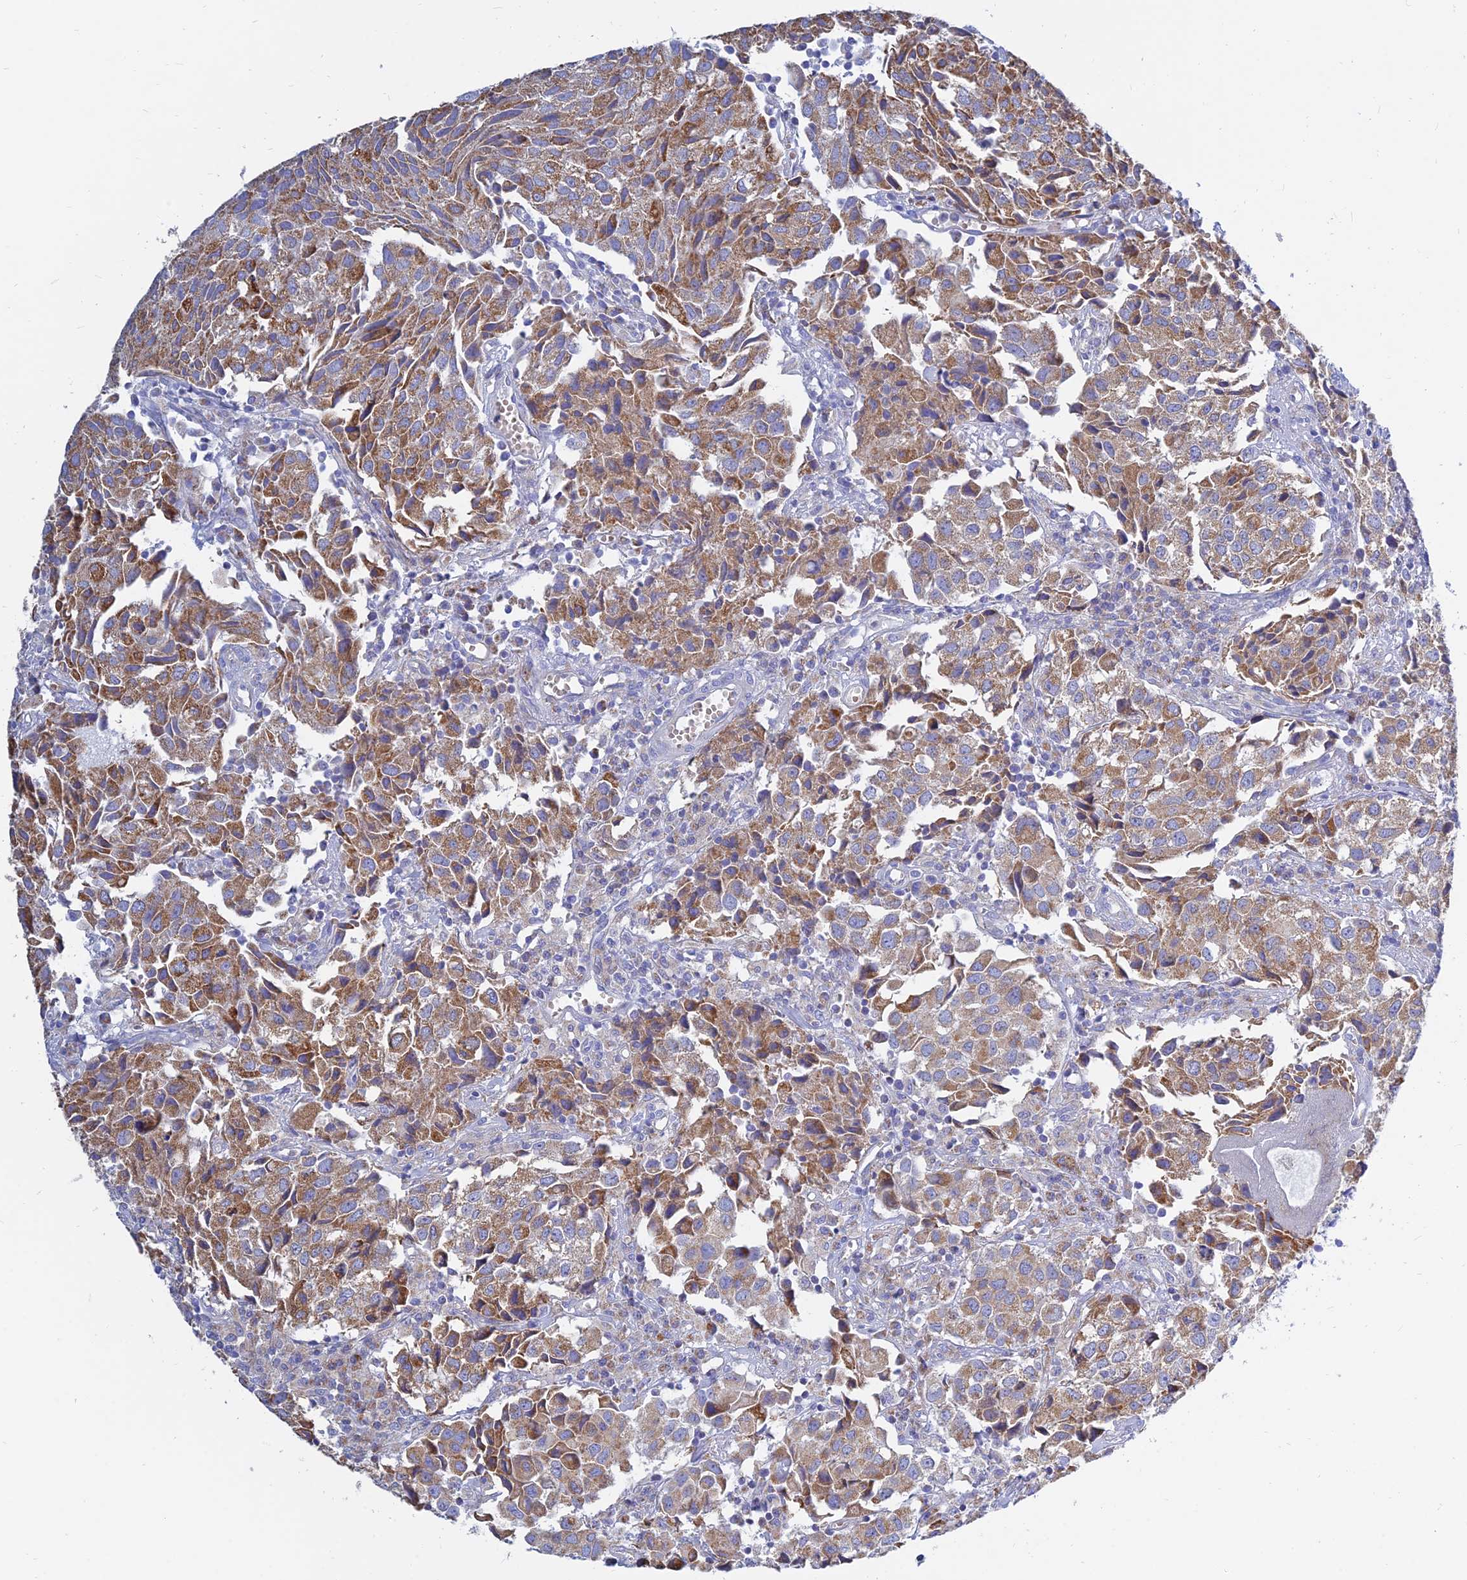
{"staining": {"intensity": "moderate", "quantity": ">75%", "location": "cytoplasmic/membranous"}, "tissue": "urothelial cancer", "cell_type": "Tumor cells", "image_type": "cancer", "snomed": [{"axis": "morphology", "description": "Urothelial carcinoma, High grade"}, {"axis": "topography", "description": "Urinary bladder"}], "caption": "High-power microscopy captured an IHC histopathology image of urothelial cancer, revealing moderate cytoplasmic/membranous staining in about >75% of tumor cells. The staining is performed using DAB (3,3'-diaminobenzidine) brown chromogen to label protein expression. The nuclei are counter-stained blue using hematoxylin.", "gene": "MGST1", "patient": {"sex": "female", "age": 75}}